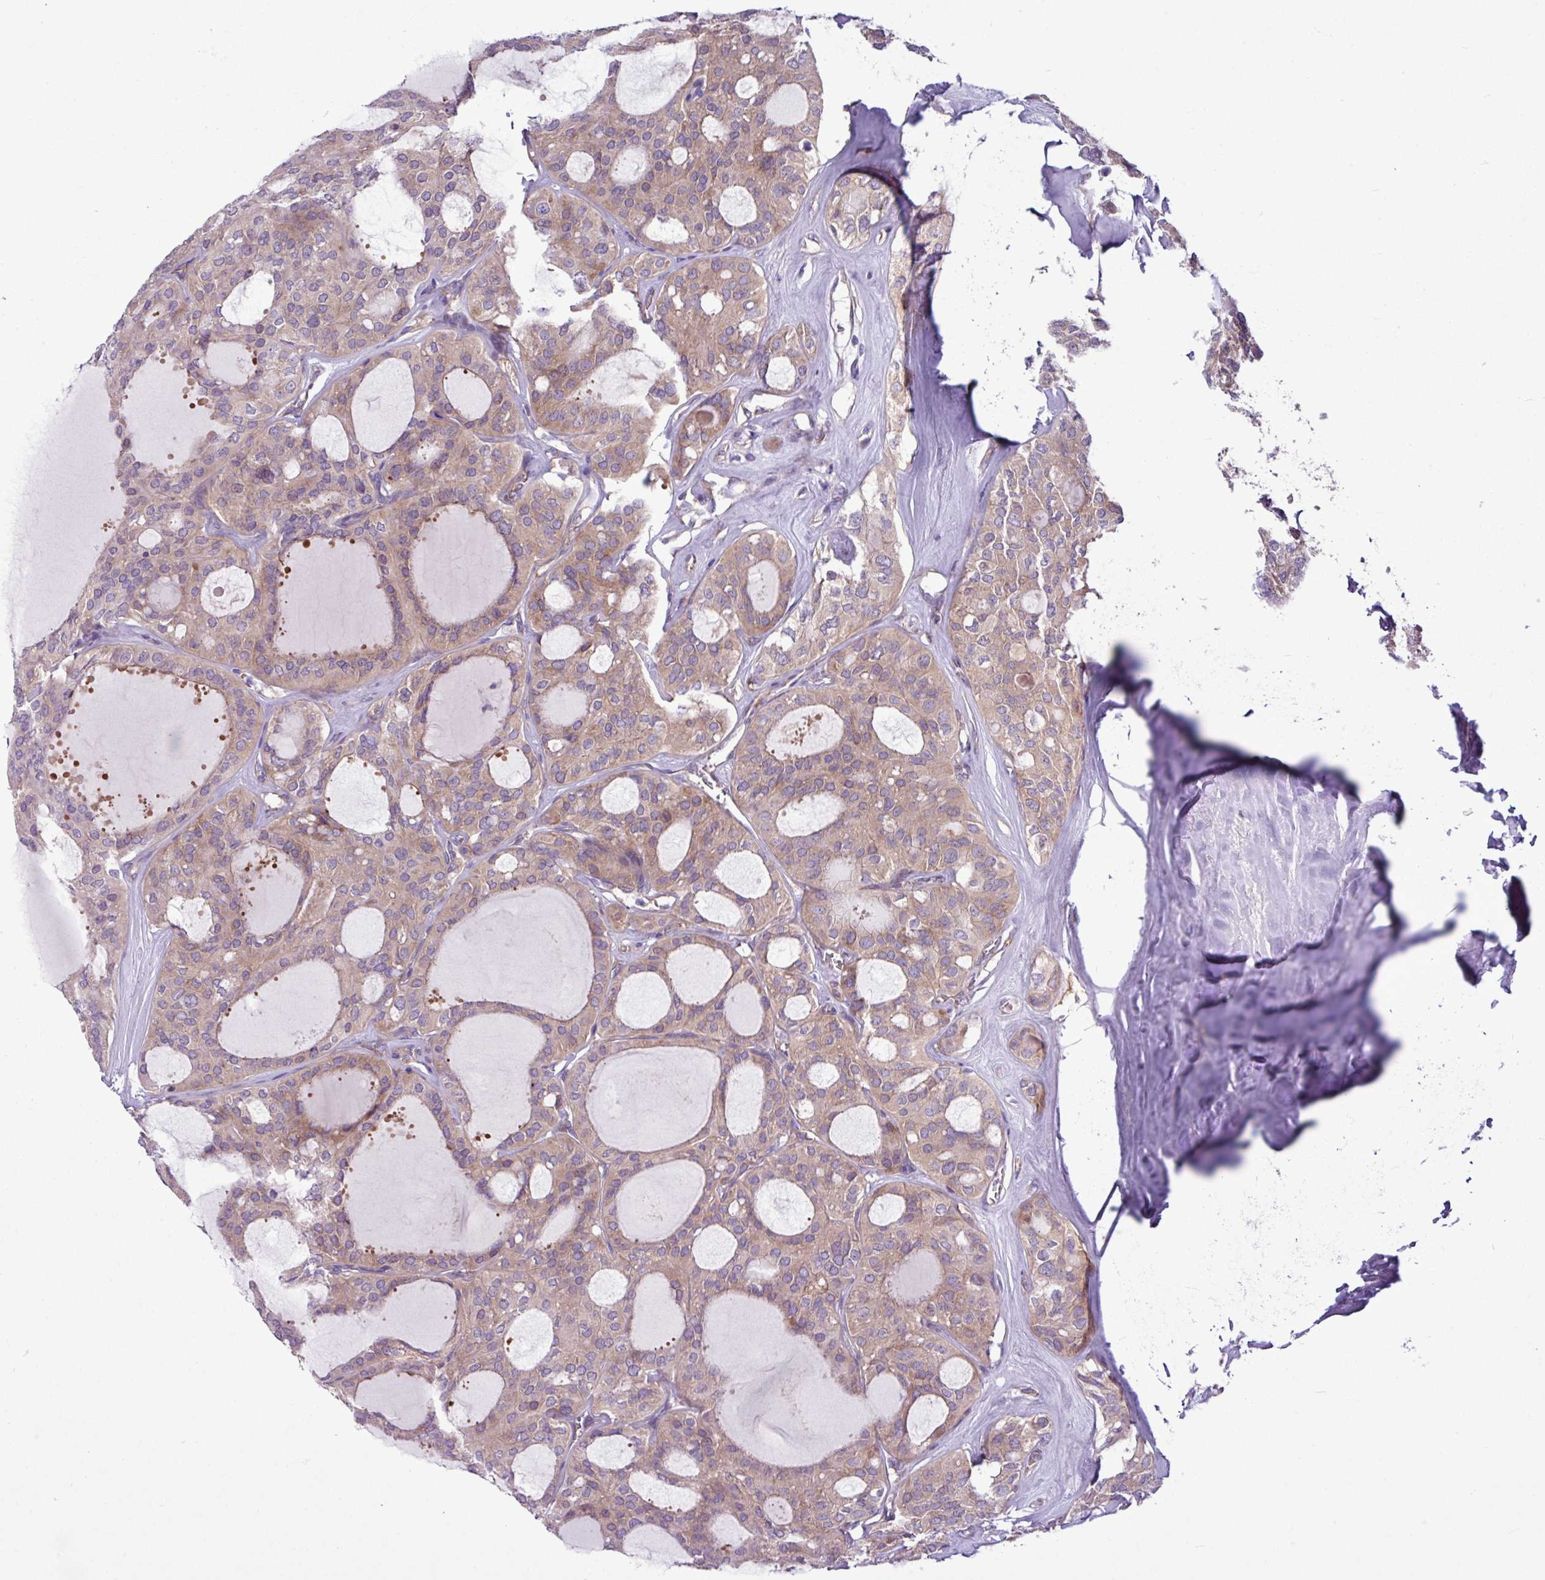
{"staining": {"intensity": "moderate", "quantity": "25%-75%", "location": "cytoplasmic/membranous"}, "tissue": "thyroid cancer", "cell_type": "Tumor cells", "image_type": "cancer", "snomed": [{"axis": "morphology", "description": "Follicular adenoma carcinoma, NOS"}, {"axis": "topography", "description": "Thyroid gland"}], "caption": "Thyroid cancer was stained to show a protein in brown. There is medium levels of moderate cytoplasmic/membranous staining in about 25%-75% of tumor cells.", "gene": "MROH2A", "patient": {"sex": "male", "age": 75}}